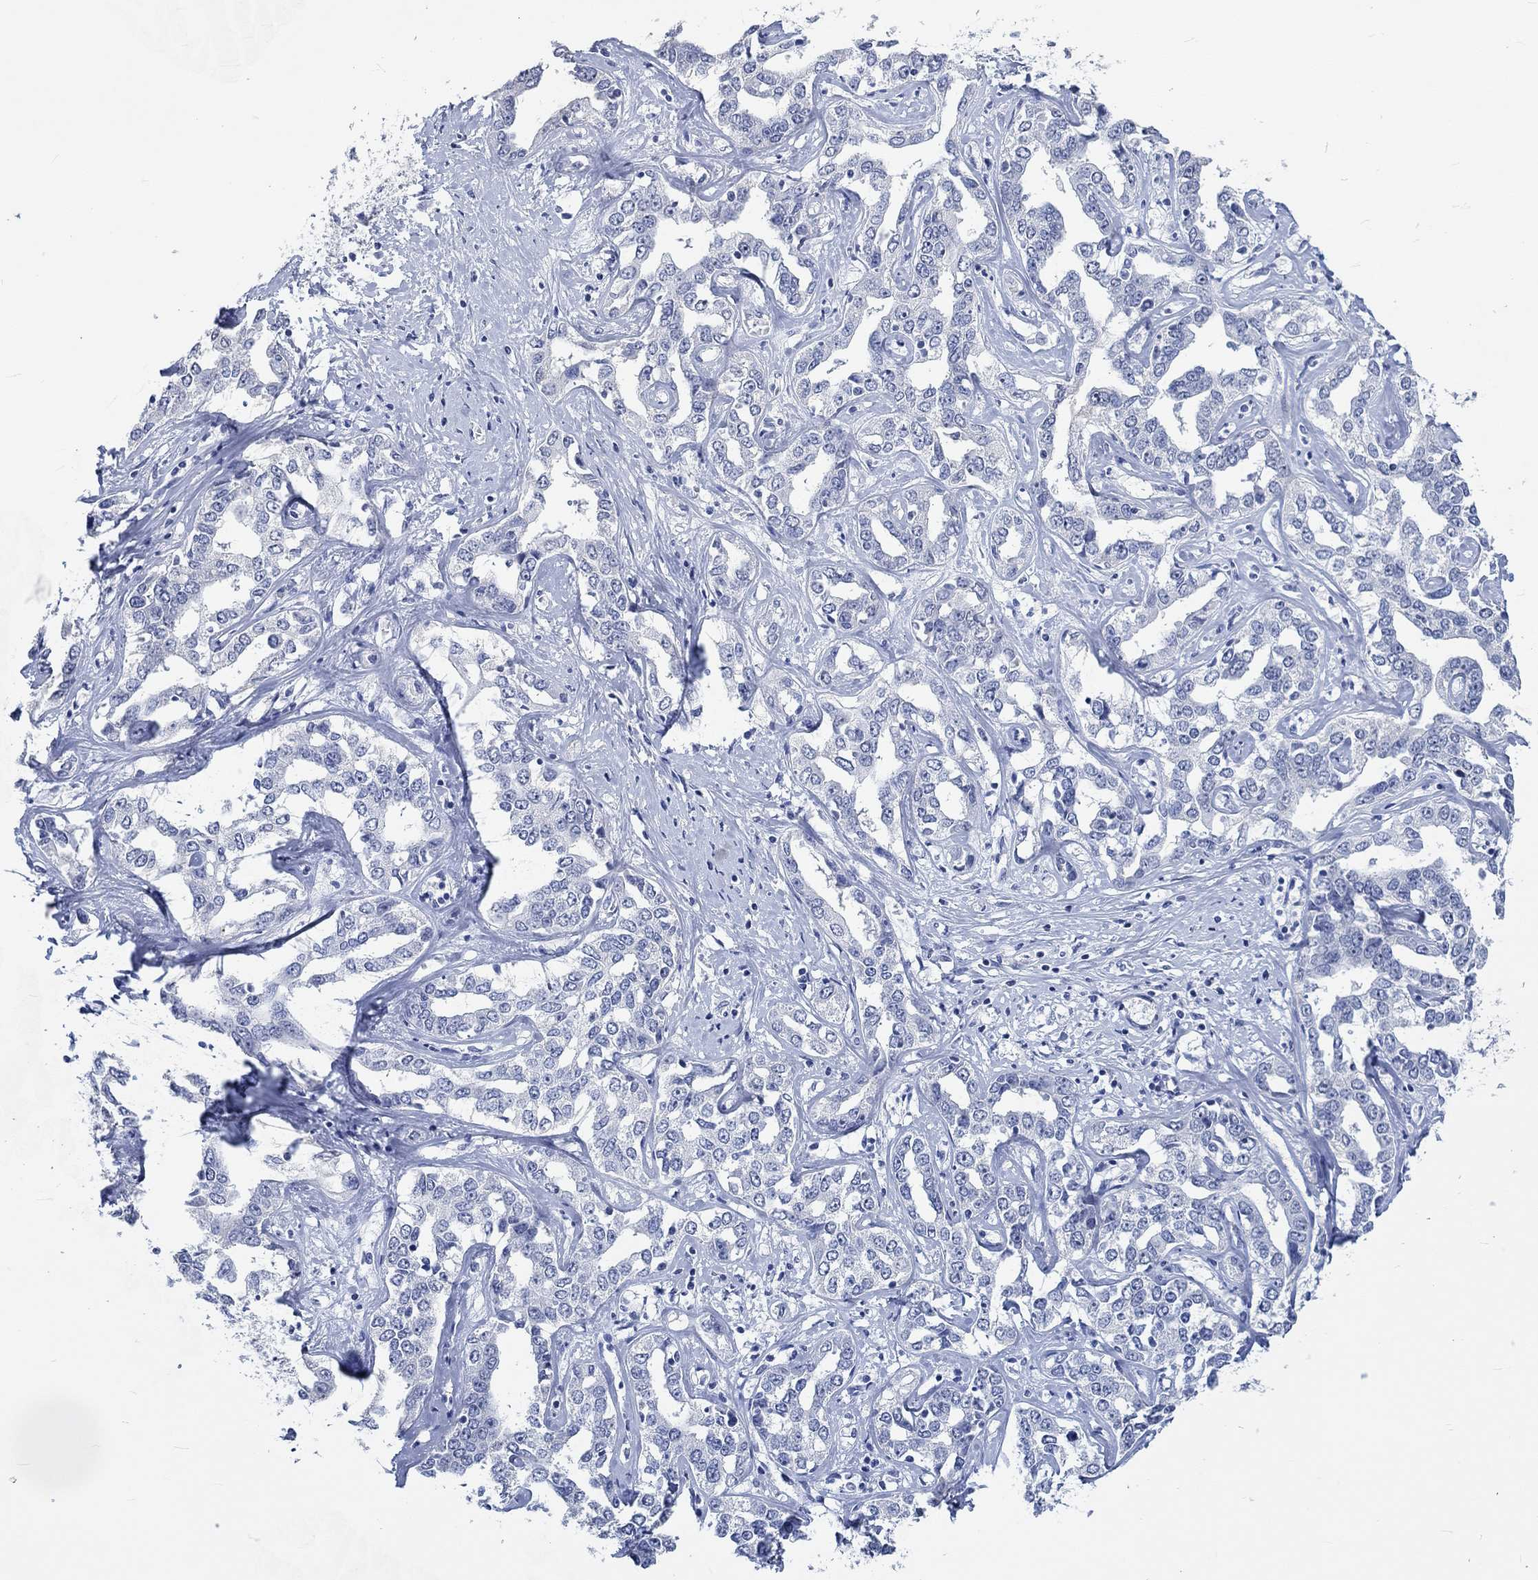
{"staining": {"intensity": "negative", "quantity": "none", "location": "none"}, "tissue": "liver cancer", "cell_type": "Tumor cells", "image_type": "cancer", "snomed": [{"axis": "morphology", "description": "Cholangiocarcinoma"}, {"axis": "topography", "description": "Liver"}], "caption": "The micrograph displays no significant staining in tumor cells of liver cancer (cholangiocarcinoma). (Stains: DAB immunohistochemistry (IHC) with hematoxylin counter stain, Microscopy: brightfield microscopy at high magnification).", "gene": "C4orf47", "patient": {"sex": "male", "age": 59}}